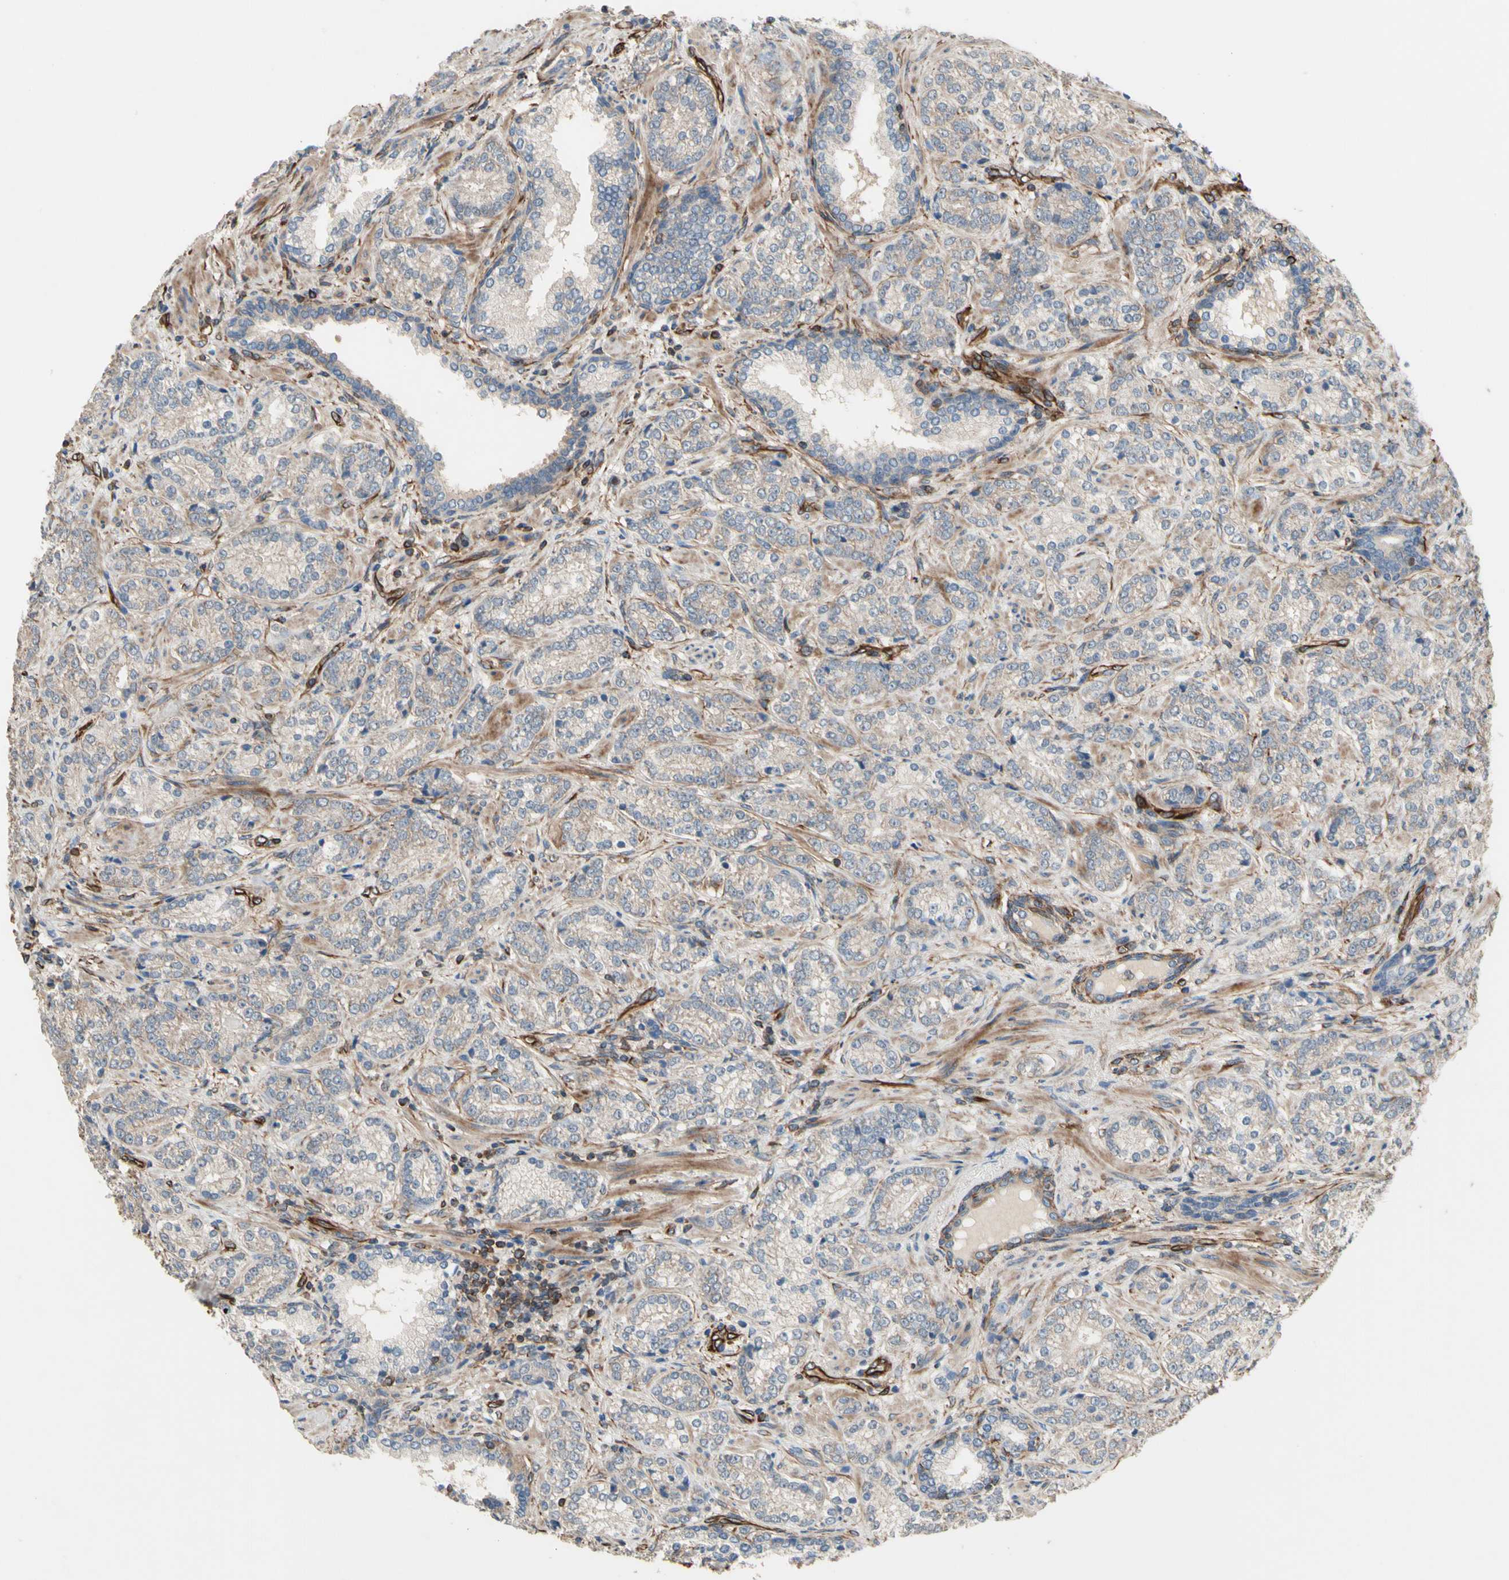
{"staining": {"intensity": "weak", "quantity": "25%-75%", "location": "cytoplasmic/membranous"}, "tissue": "prostate cancer", "cell_type": "Tumor cells", "image_type": "cancer", "snomed": [{"axis": "morphology", "description": "Adenocarcinoma, High grade"}, {"axis": "topography", "description": "Prostate"}], "caption": "This image demonstrates immunohistochemistry staining of prostate high-grade adenocarcinoma, with low weak cytoplasmic/membranous positivity in approximately 25%-75% of tumor cells.", "gene": "TRAF2", "patient": {"sex": "male", "age": 61}}